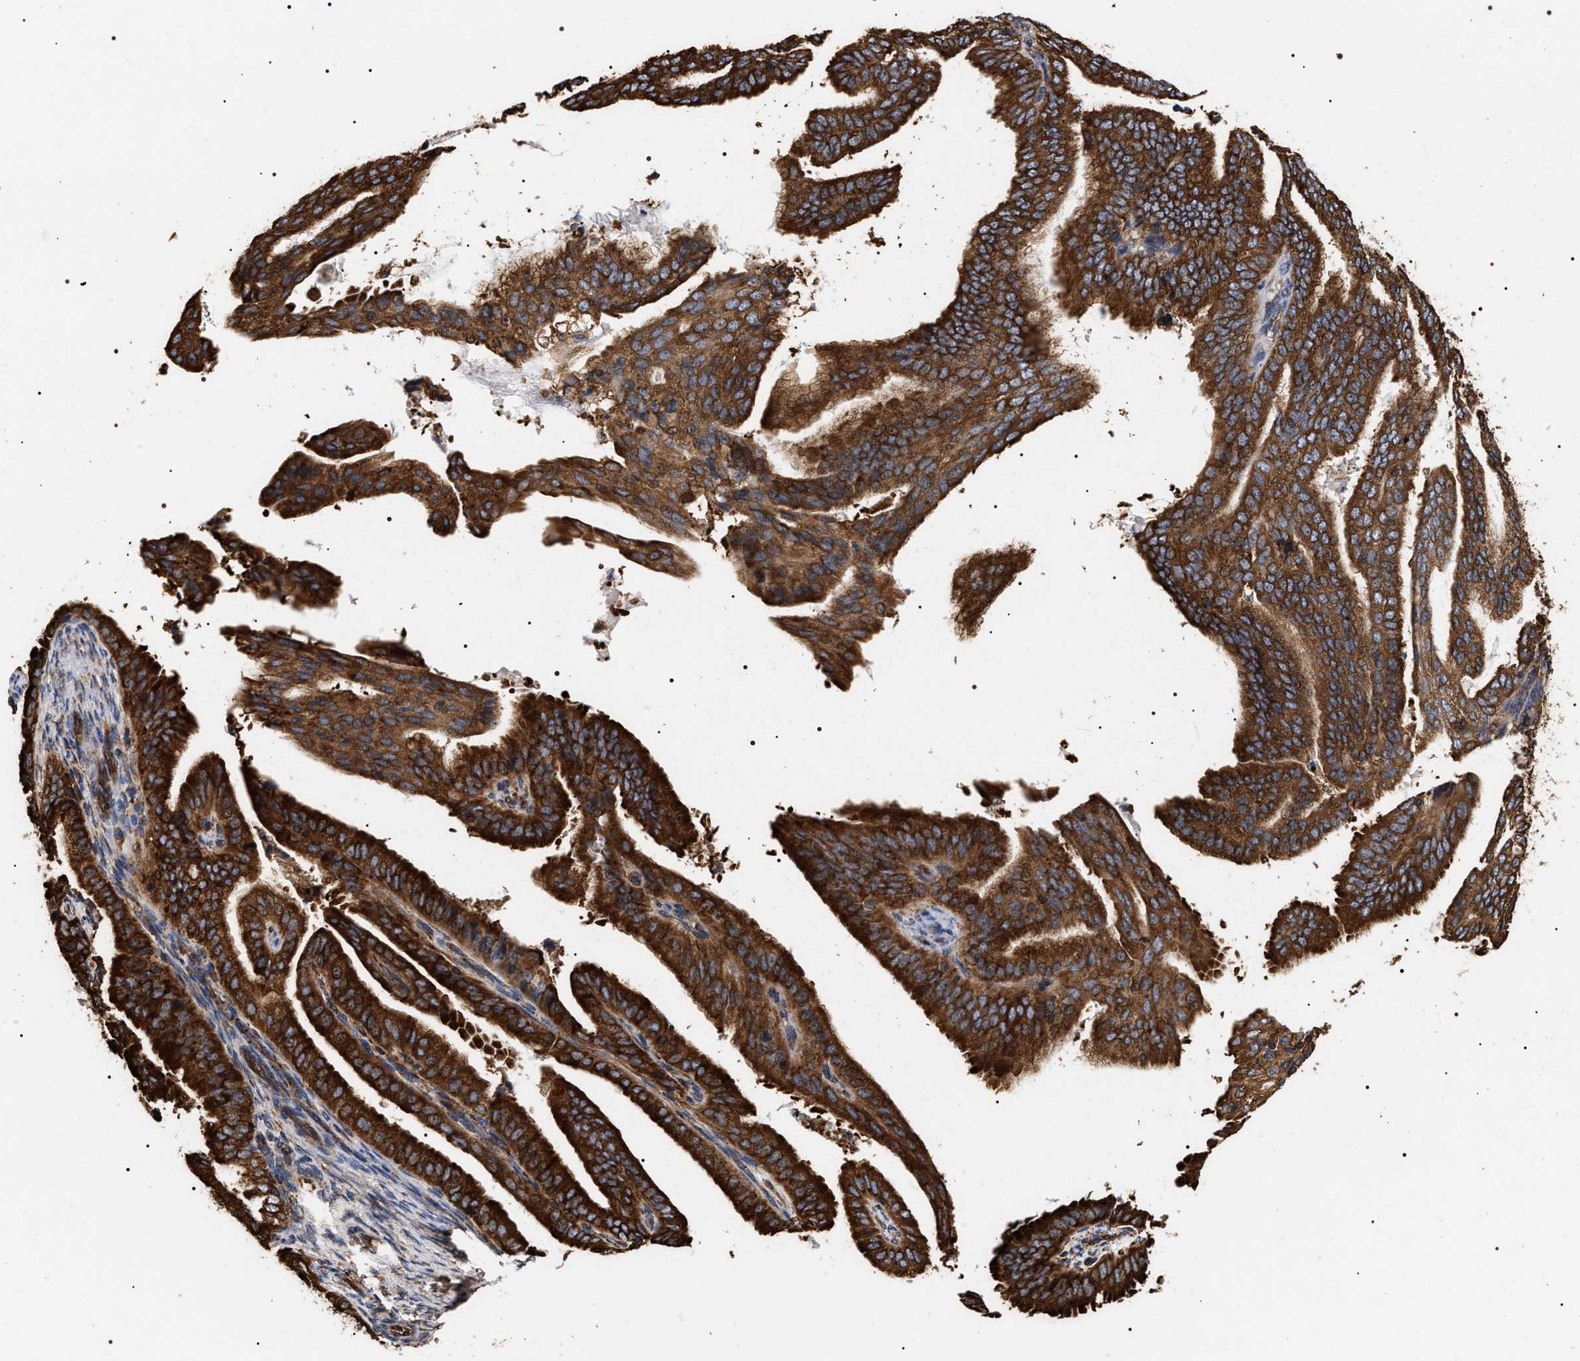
{"staining": {"intensity": "strong", "quantity": ">75%", "location": "cytoplasmic/membranous"}, "tissue": "endometrial cancer", "cell_type": "Tumor cells", "image_type": "cancer", "snomed": [{"axis": "morphology", "description": "Adenocarcinoma, NOS"}, {"axis": "topography", "description": "Endometrium"}], "caption": "Adenocarcinoma (endometrial) stained with a protein marker shows strong staining in tumor cells.", "gene": "SERBP1", "patient": {"sex": "female", "age": 58}}